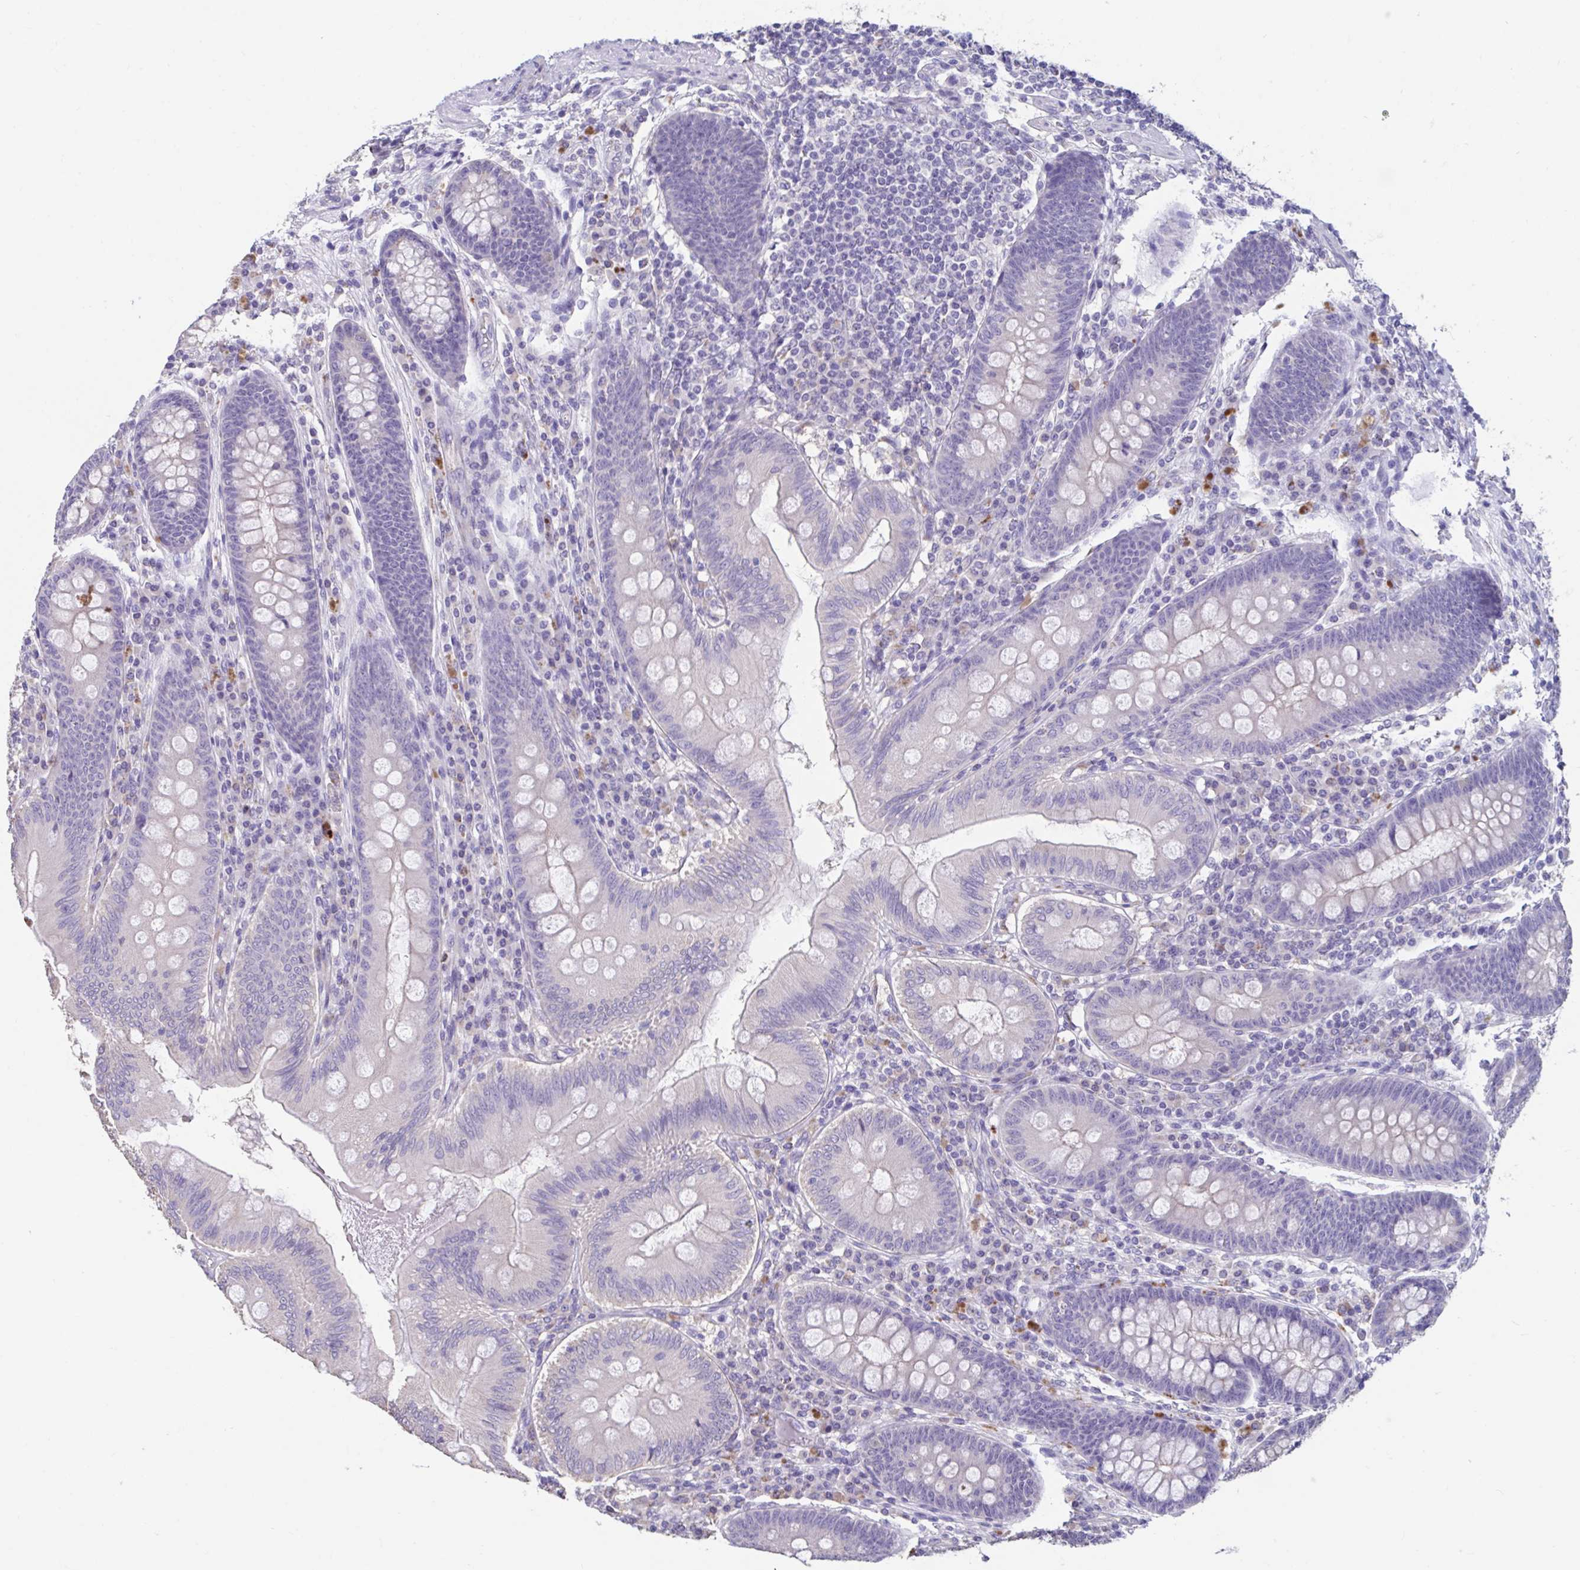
{"staining": {"intensity": "negative", "quantity": "none", "location": "none"}, "tissue": "appendix", "cell_type": "Glandular cells", "image_type": "normal", "snomed": [{"axis": "morphology", "description": "Normal tissue, NOS"}, {"axis": "topography", "description": "Appendix"}], "caption": "Immunohistochemistry photomicrograph of normal human appendix stained for a protein (brown), which demonstrates no positivity in glandular cells.", "gene": "GPR162", "patient": {"sex": "male", "age": 71}}